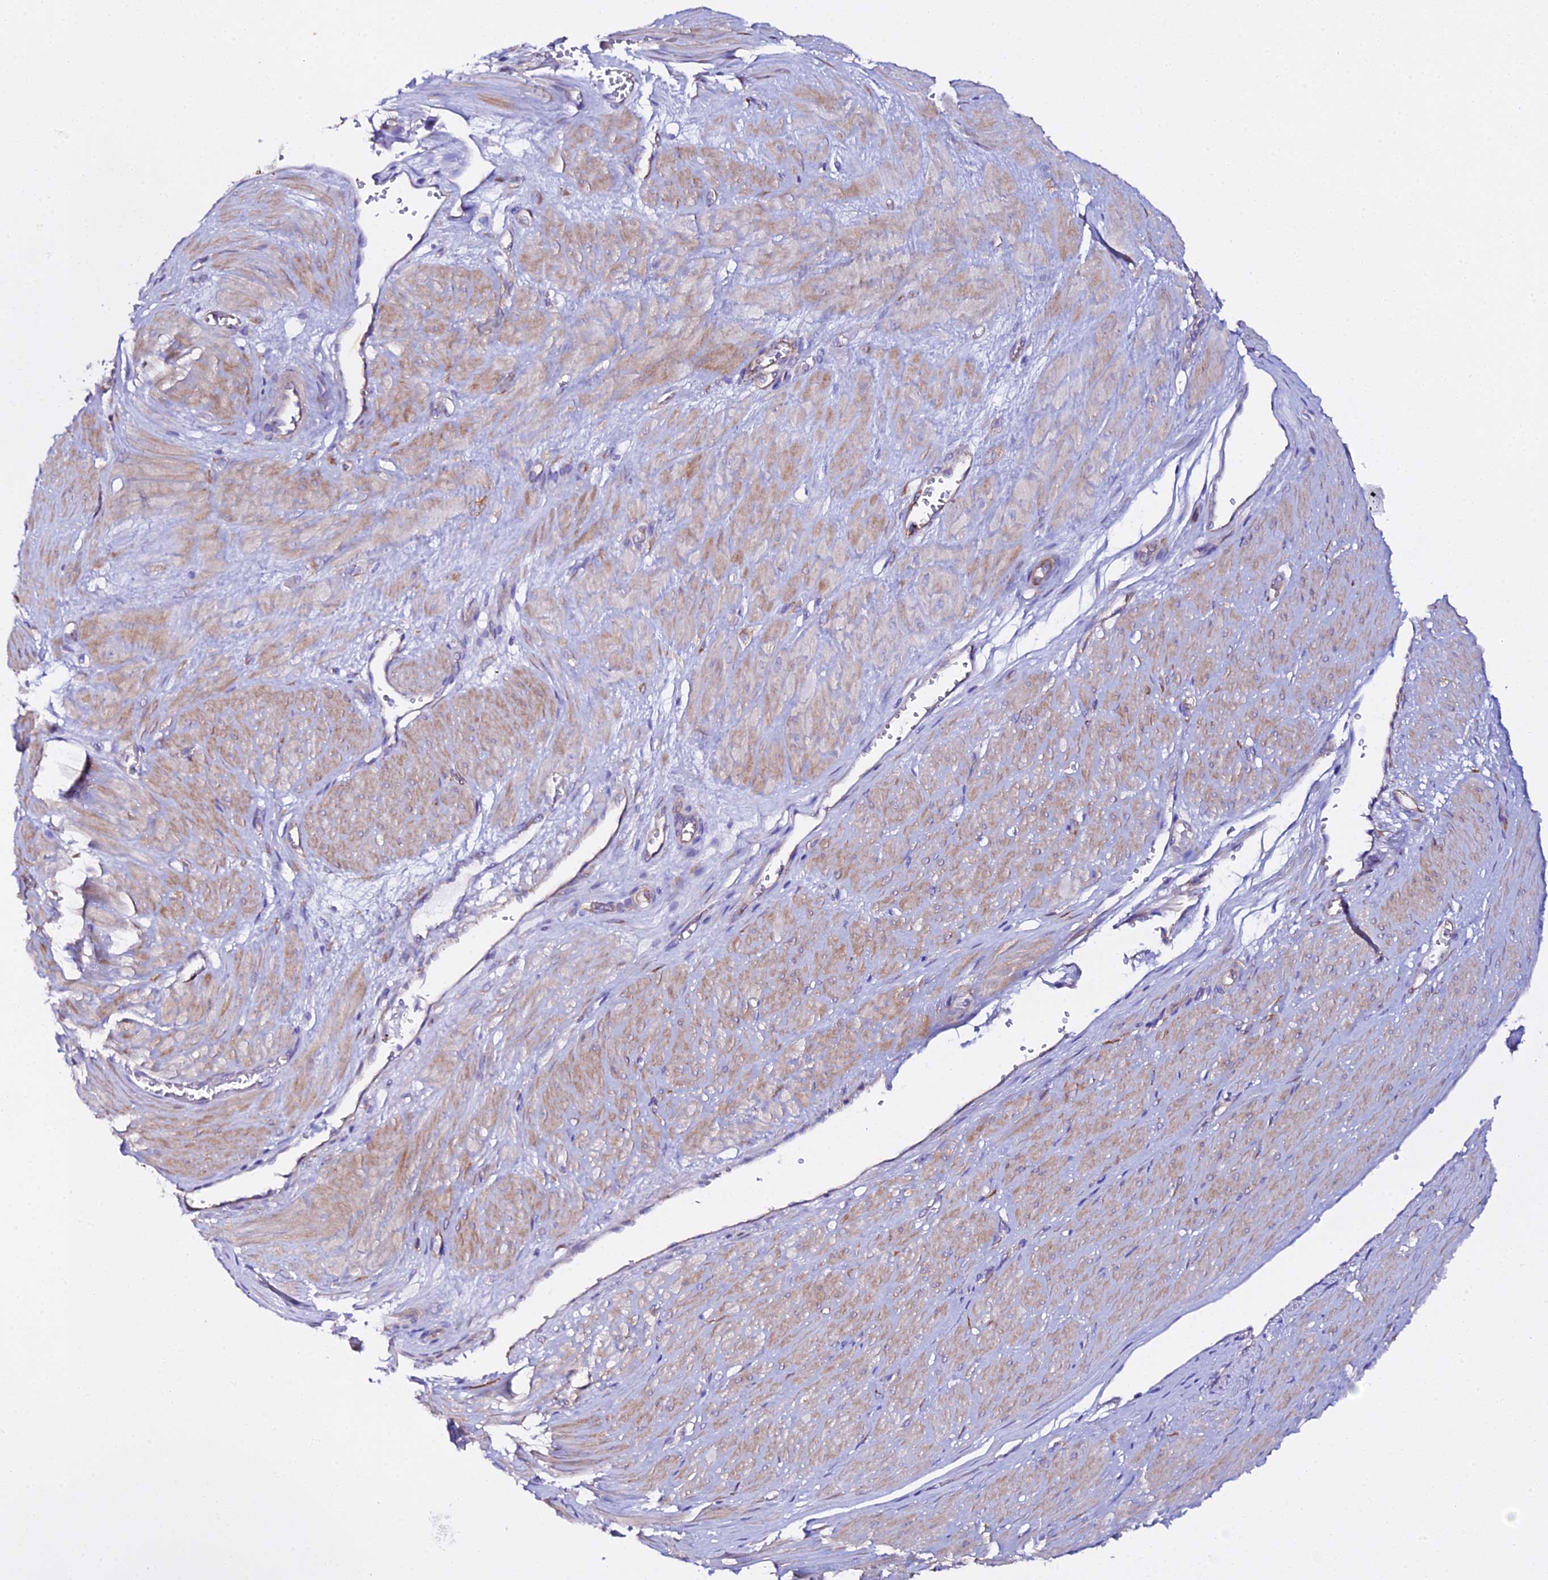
{"staining": {"intensity": "negative", "quantity": "none", "location": "none"}, "tissue": "endometrium", "cell_type": "Cells in endometrial stroma", "image_type": "normal", "snomed": [{"axis": "morphology", "description": "Normal tissue, NOS"}, {"axis": "topography", "description": "Endometrium"}], "caption": "Immunohistochemistry (IHC) histopathology image of unremarkable endometrium: human endometrium stained with DAB exhibits no significant protein staining in cells in endometrial stroma.", "gene": "CFAP45", "patient": {"sex": "female", "age": 33}}